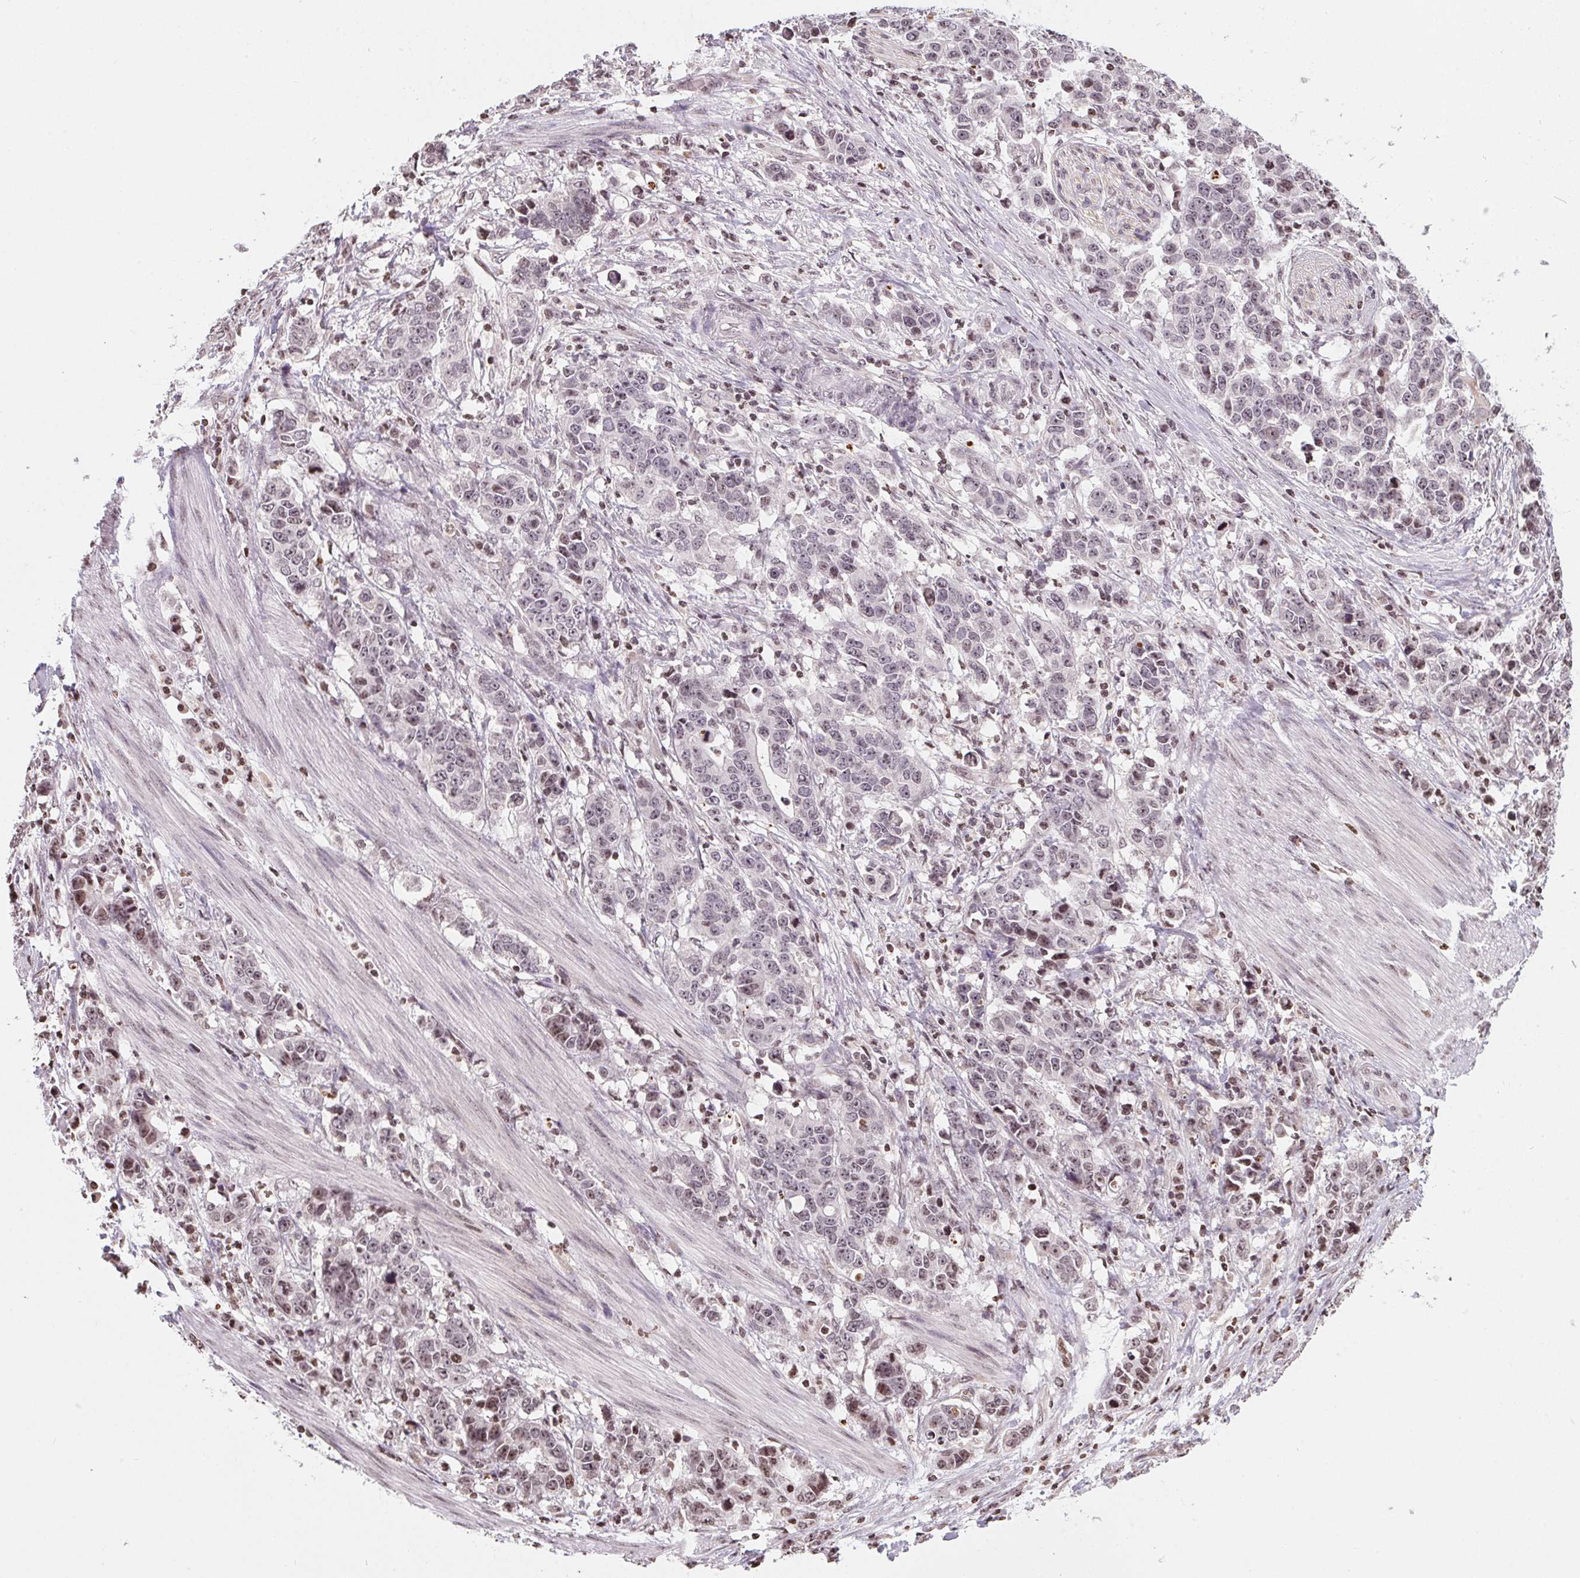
{"staining": {"intensity": "weak", "quantity": "<25%", "location": "nuclear"}, "tissue": "stomach cancer", "cell_type": "Tumor cells", "image_type": "cancer", "snomed": [{"axis": "morphology", "description": "Adenocarcinoma, NOS"}, {"axis": "topography", "description": "Stomach, upper"}], "caption": "Human stomach cancer (adenocarcinoma) stained for a protein using IHC demonstrates no staining in tumor cells.", "gene": "RNF181", "patient": {"sex": "male", "age": 69}}